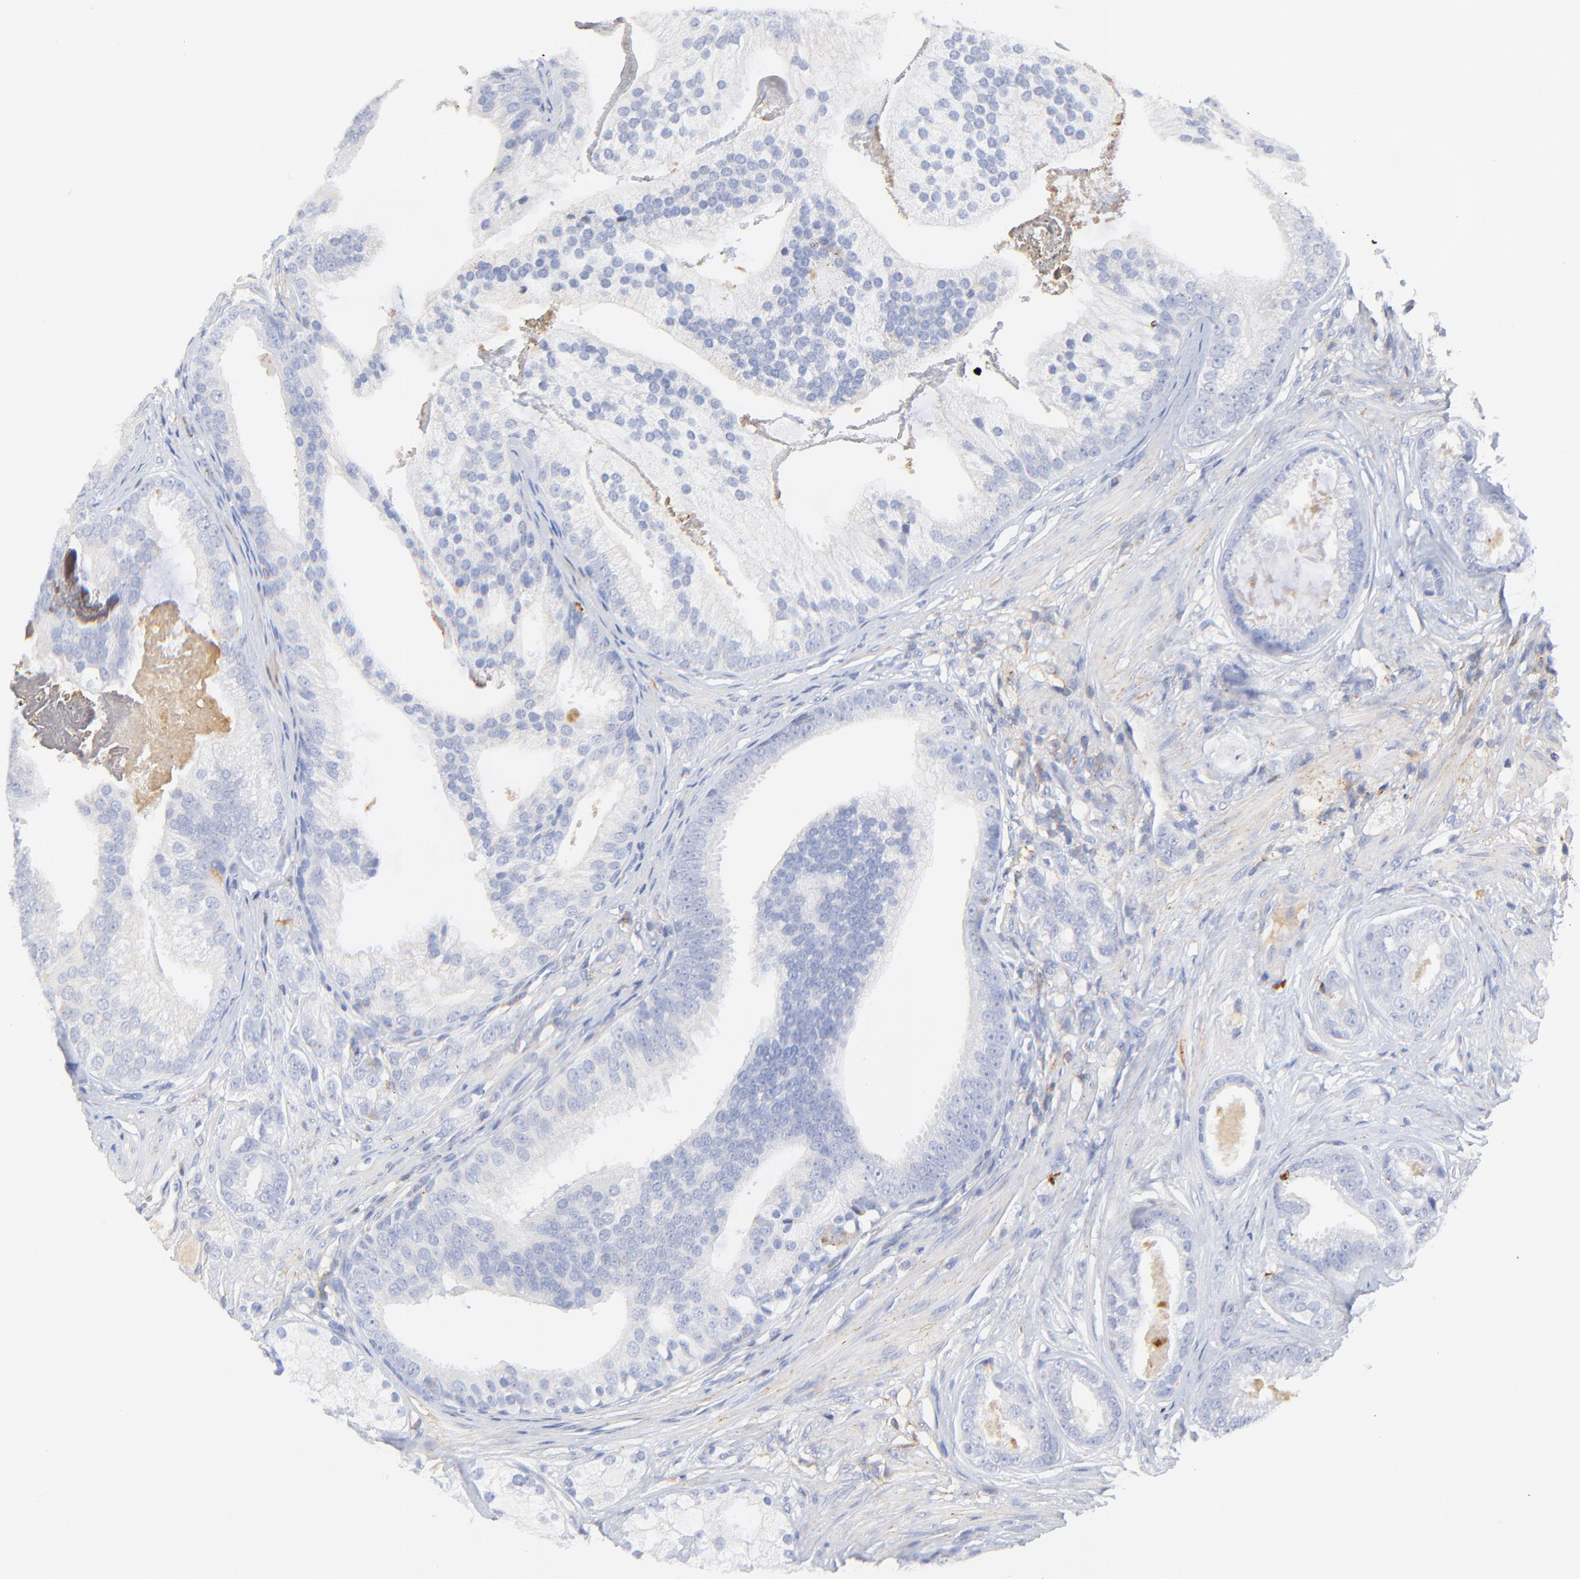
{"staining": {"intensity": "negative", "quantity": "none", "location": "none"}, "tissue": "prostate cancer", "cell_type": "Tumor cells", "image_type": "cancer", "snomed": [{"axis": "morphology", "description": "Adenocarcinoma, Low grade"}, {"axis": "topography", "description": "Prostate"}], "caption": "The histopathology image shows no significant positivity in tumor cells of prostate low-grade adenocarcinoma. (Brightfield microscopy of DAB IHC at high magnification).", "gene": "MDGA2", "patient": {"sex": "male", "age": 58}}